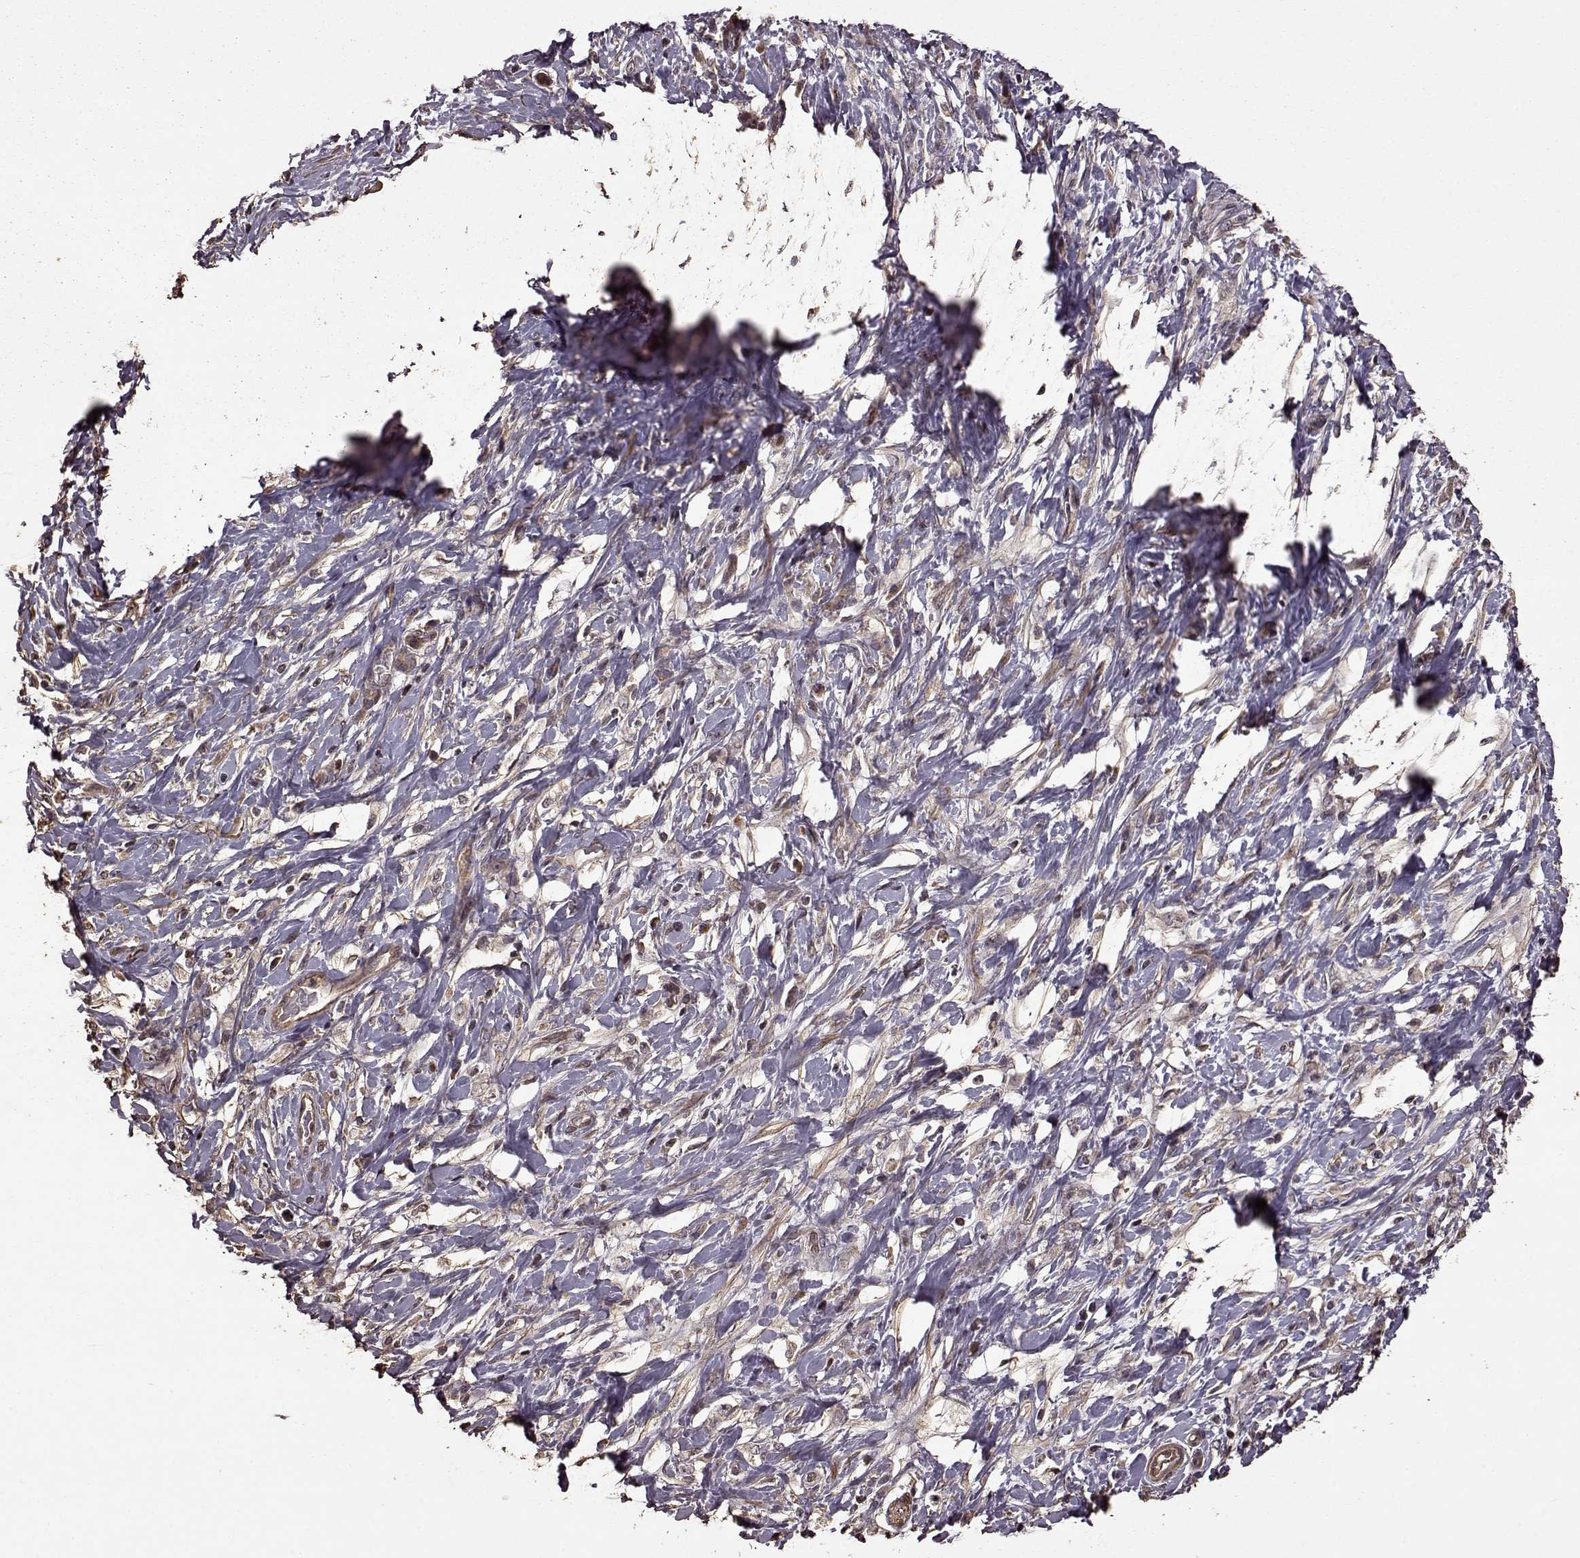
{"staining": {"intensity": "negative", "quantity": "none", "location": "none"}, "tissue": "stomach cancer", "cell_type": "Tumor cells", "image_type": "cancer", "snomed": [{"axis": "morphology", "description": "Adenocarcinoma, NOS"}, {"axis": "topography", "description": "Stomach"}], "caption": "Human stomach adenocarcinoma stained for a protein using IHC reveals no expression in tumor cells.", "gene": "FBXW11", "patient": {"sex": "female", "age": 84}}